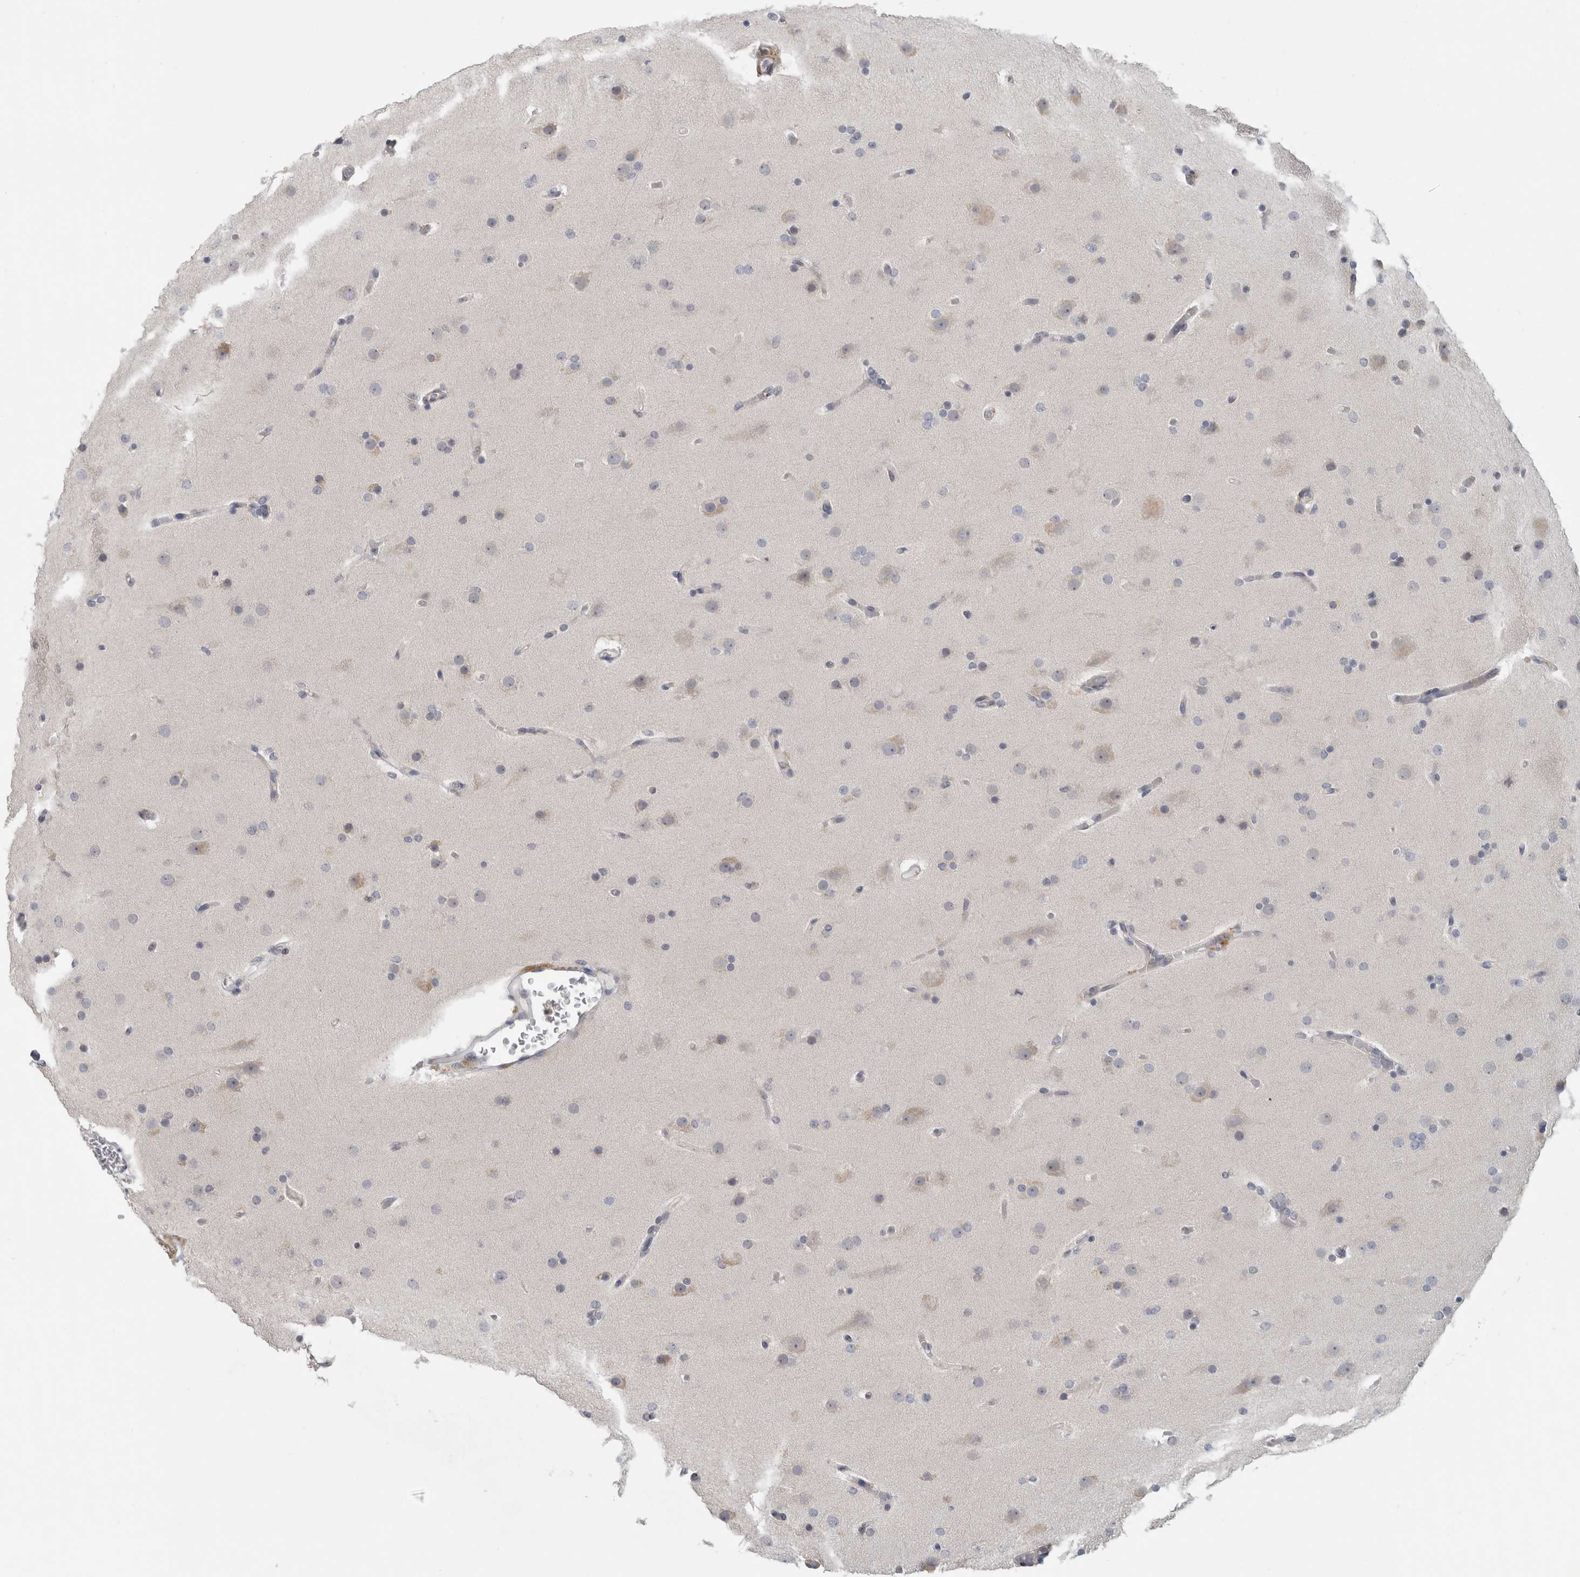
{"staining": {"intensity": "negative", "quantity": "none", "location": "none"}, "tissue": "glioma", "cell_type": "Tumor cells", "image_type": "cancer", "snomed": [{"axis": "morphology", "description": "Glioma, malignant, High grade"}, {"axis": "topography", "description": "Cerebral cortex"}], "caption": "High power microscopy histopathology image of an immunohistochemistry (IHC) image of glioma, revealing no significant staining in tumor cells.", "gene": "MGAT1", "patient": {"sex": "female", "age": 36}}